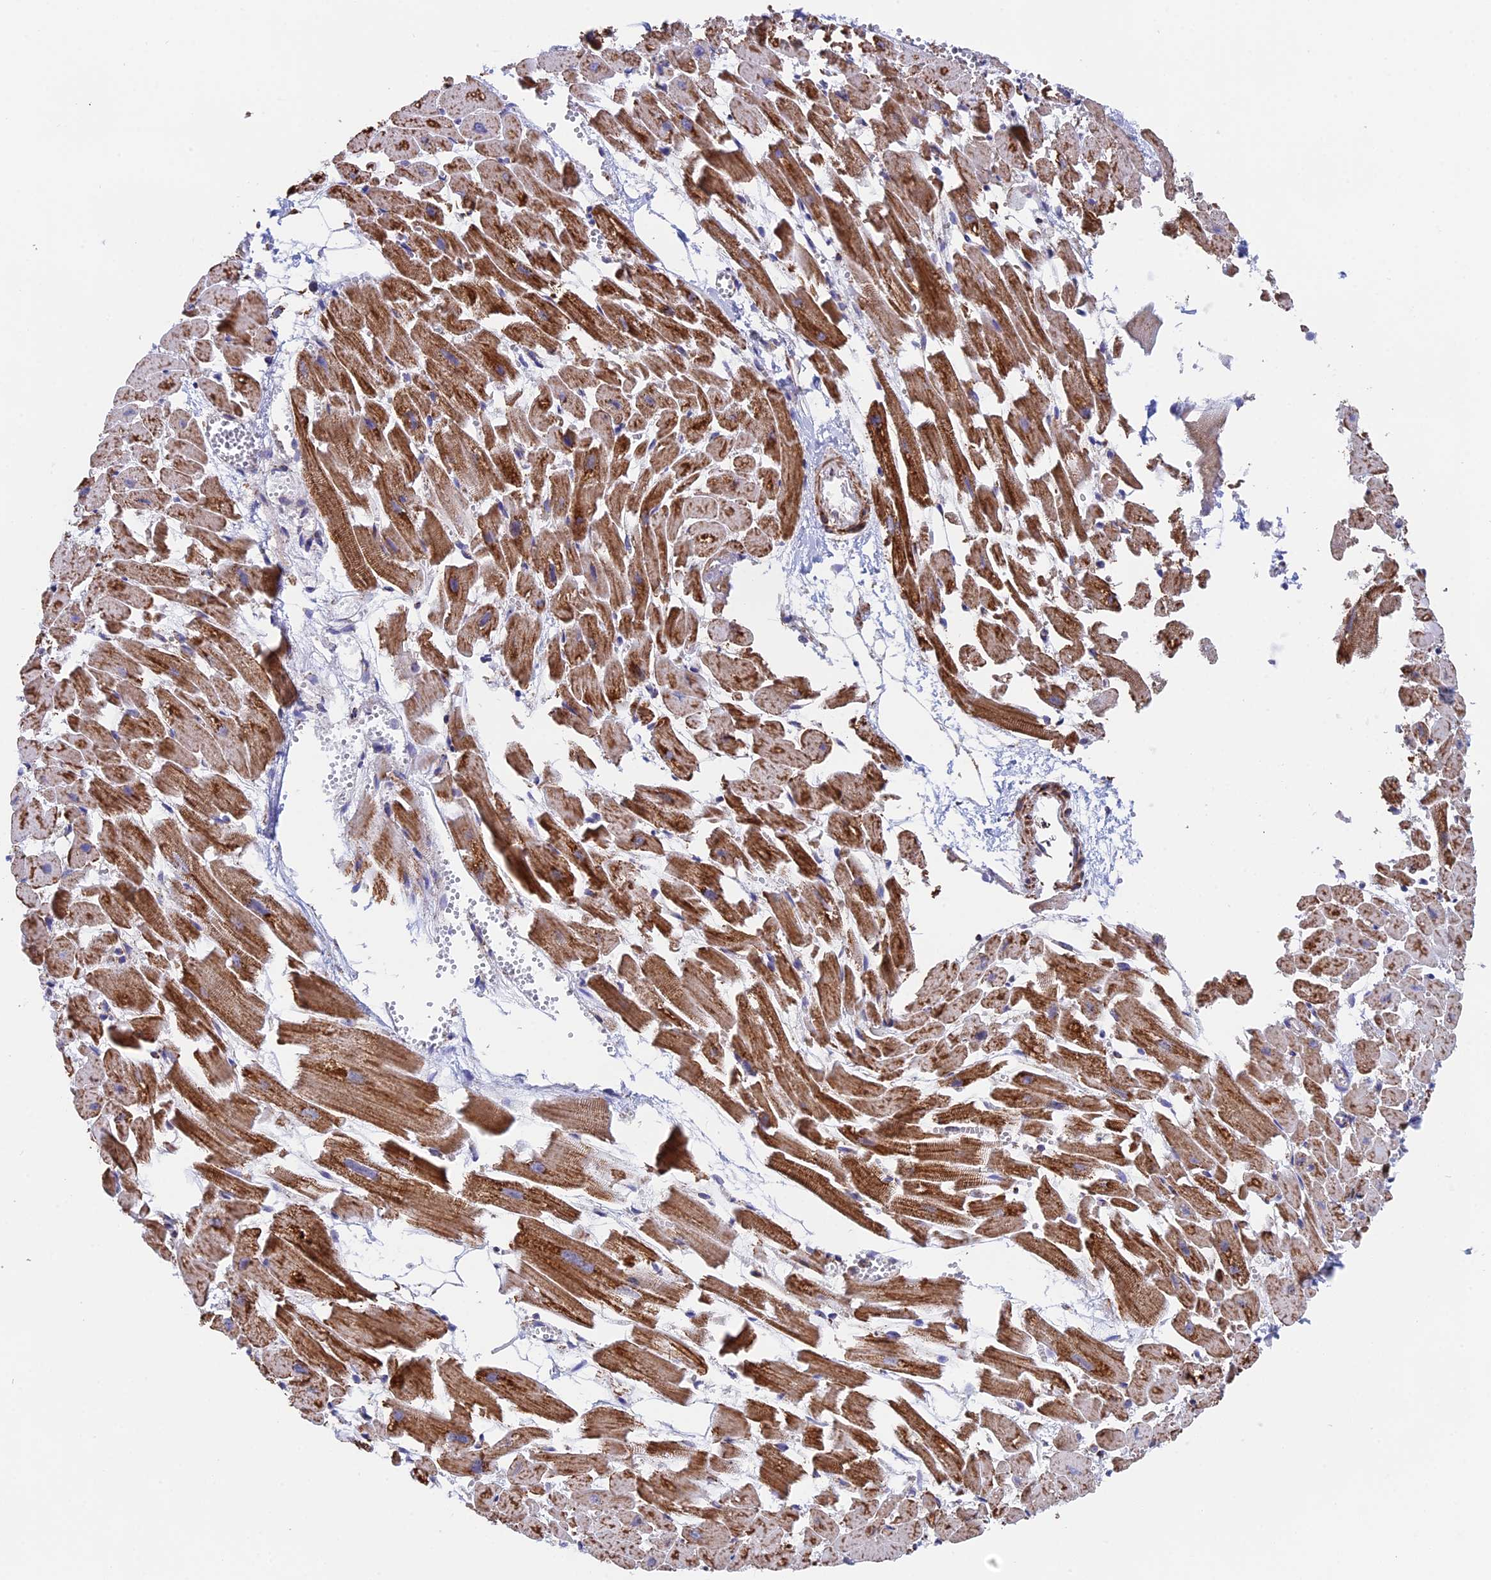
{"staining": {"intensity": "strong", "quantity": ">75%", "location": "cytoplasmic/membranous"}, "tissue": "heart muscle", "cell_type": "Cardiomyocytes", "image_type": "normal", "snomed": [{"axis": "morphology", "description": "Normal tissue, NOS"}, {"axis": "topography", "description": "Heart"}], "caption": "Heart muscle stained with DAB (3,3'-diaminobenzidine) immunohistochemistry demonstrates high levels of strong cytoplasmic/membranous positivity in about >75% of cardiomyocytes.", "gene": "CDC16", "patient": {"sex": "female", "age": 64}}